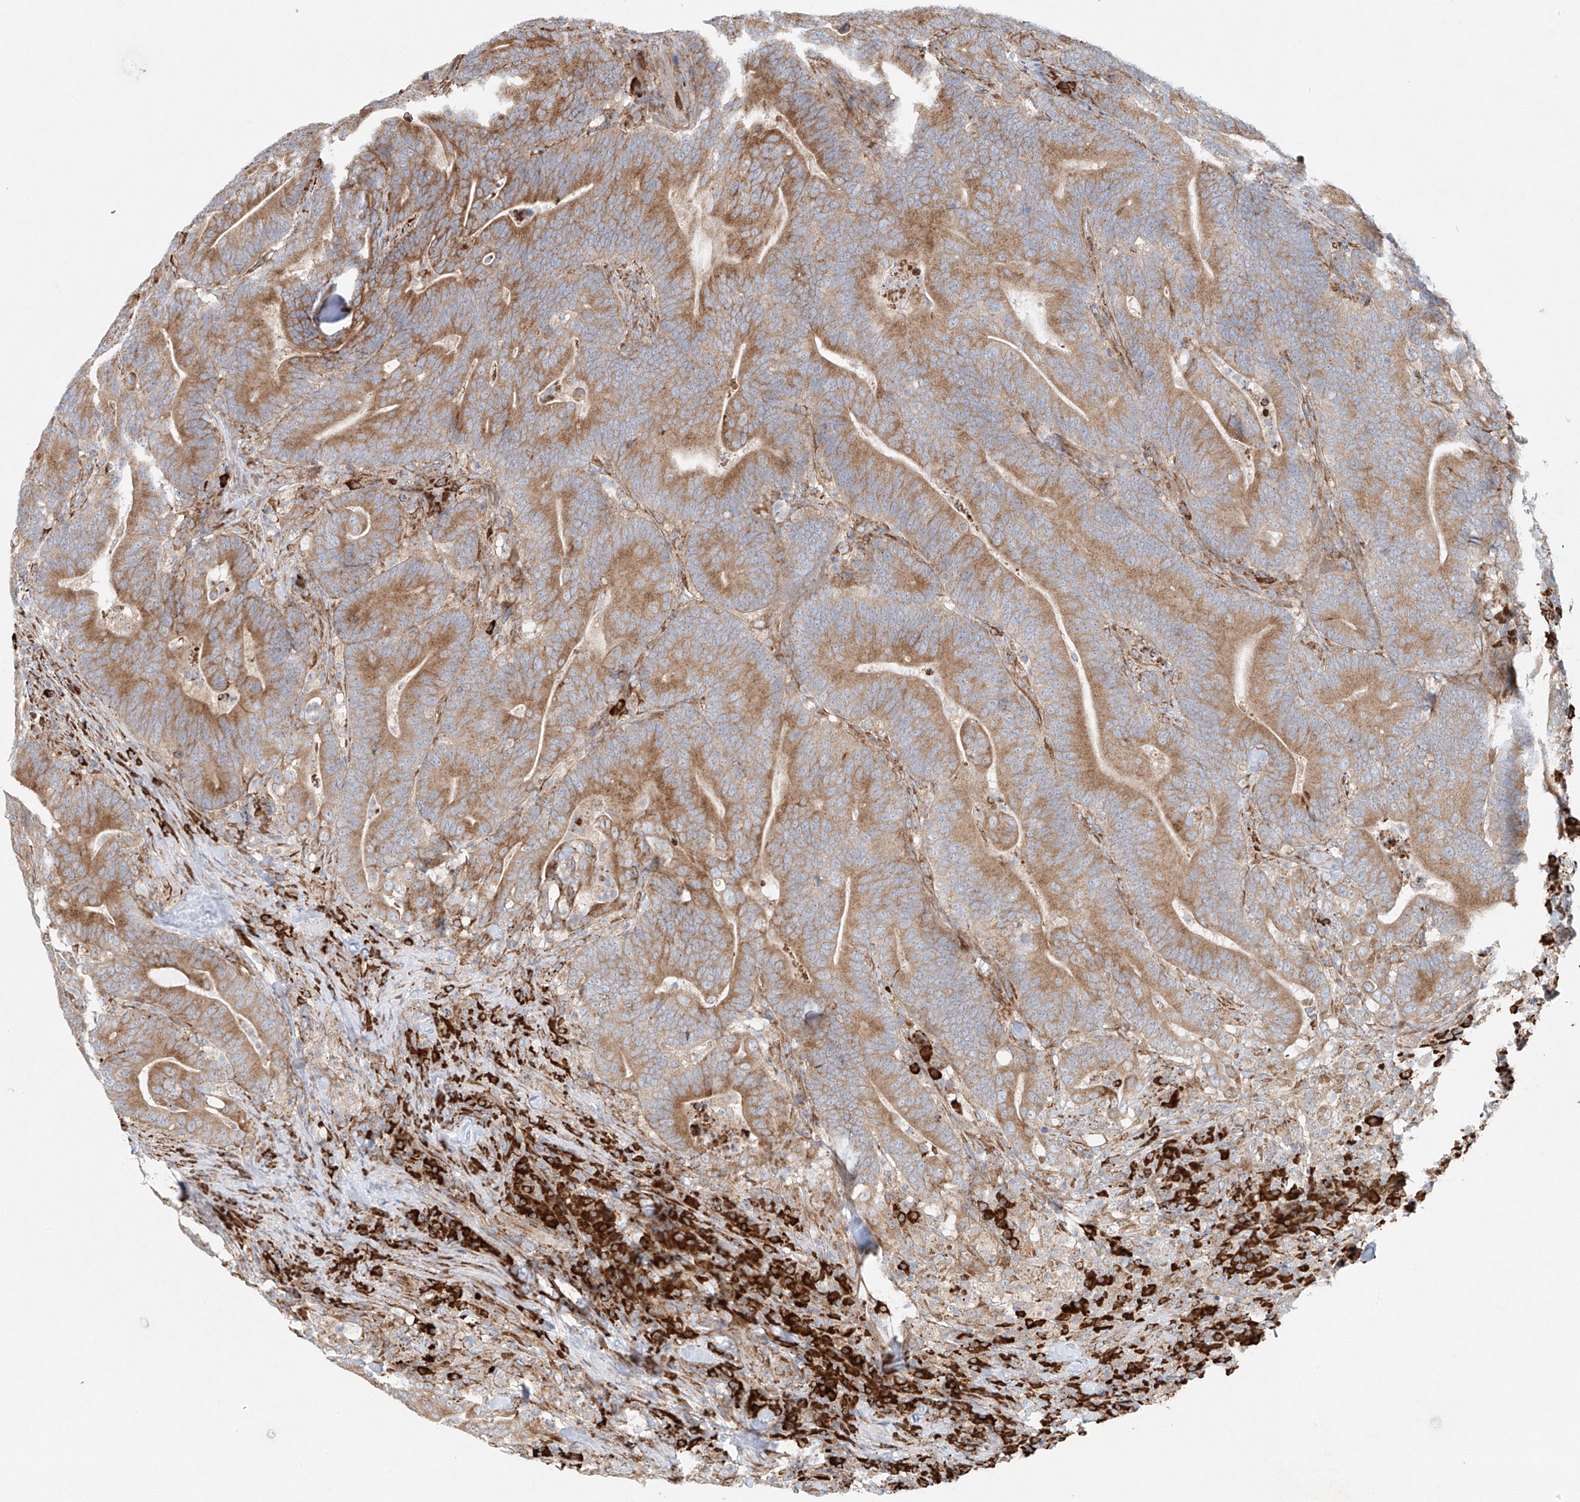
{"staining": {"intensity": "moderate", "quantity": ">75%", "location": "cytoplasmic/membranous"}, "tissue": "colorectal cancer", "cell_type": "Tumor cells", "image_type": "cancer", "snomed": [{"axis": "morphology", "description": "Adenocarcinoma, NOS"}, {"axis": "topography", "description": "Colon"}], "caption": "Immunohistochemistry (IHC) image of human colorectal cancer stained for a protein (brown), which reveals medium levels of moderate cytoplasmic/membranous staining in about >75% of tumor cells.", "gene": "EIPR1", "patient": {"sex": "female", "age": 66}}